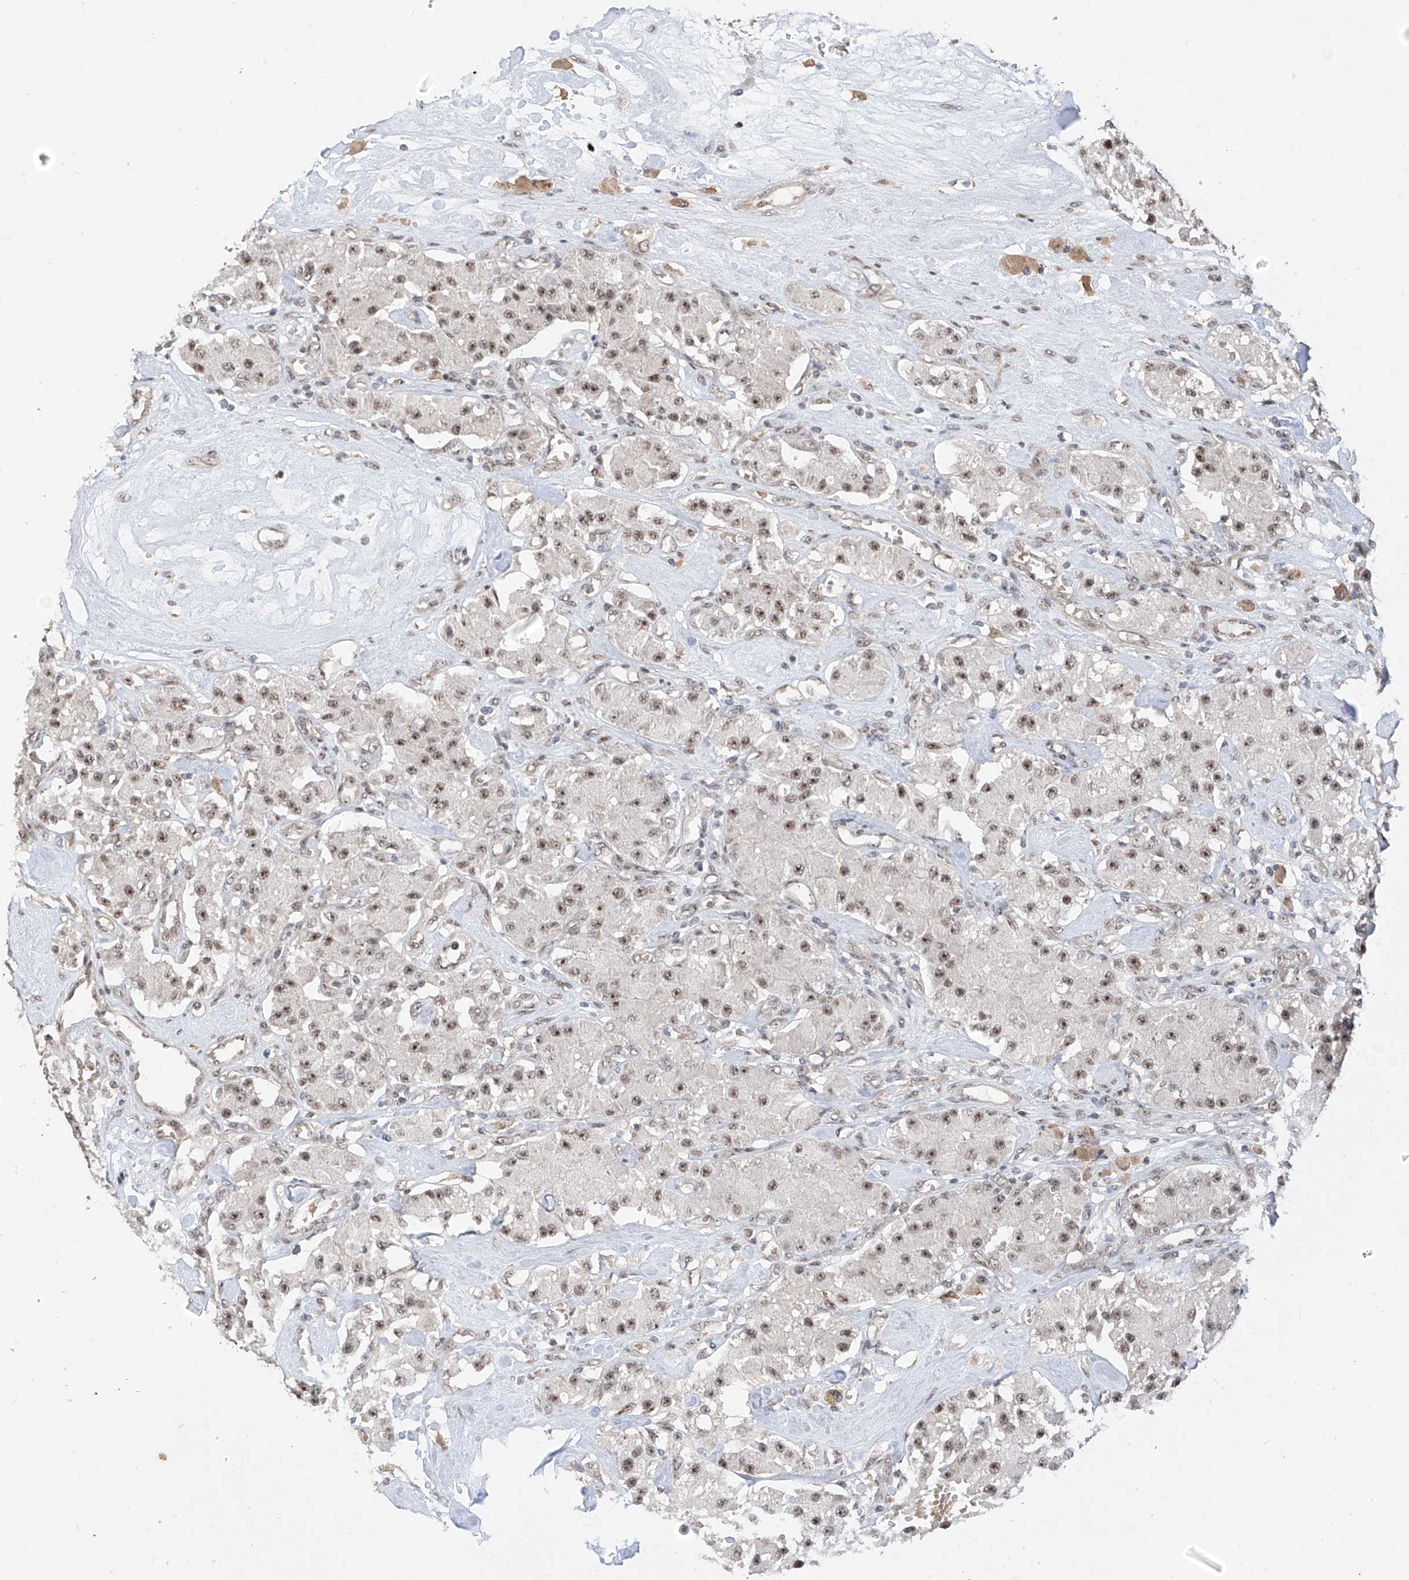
{"staining": {"intensity": "weak", "quantity": ">75%", "location": "nuclear"}, "tissue": "carcinoid", "cell_type": "Tumor cells", "image_type": "cancer", "snomed": [{"axis": "morphology", "description": "Carcinoid, malignant, NOS"}, {"axis": "topography", "description": "Pancreas"}], "caption": "An IHC histopathology image of tumor tissue is shown. Protein staining in brown highlights weak nuclear positivity in carcinoid (malignant) within tumor cells.", "gene": "C1orf131", "patient": {"sex": "male", "age": 41}}